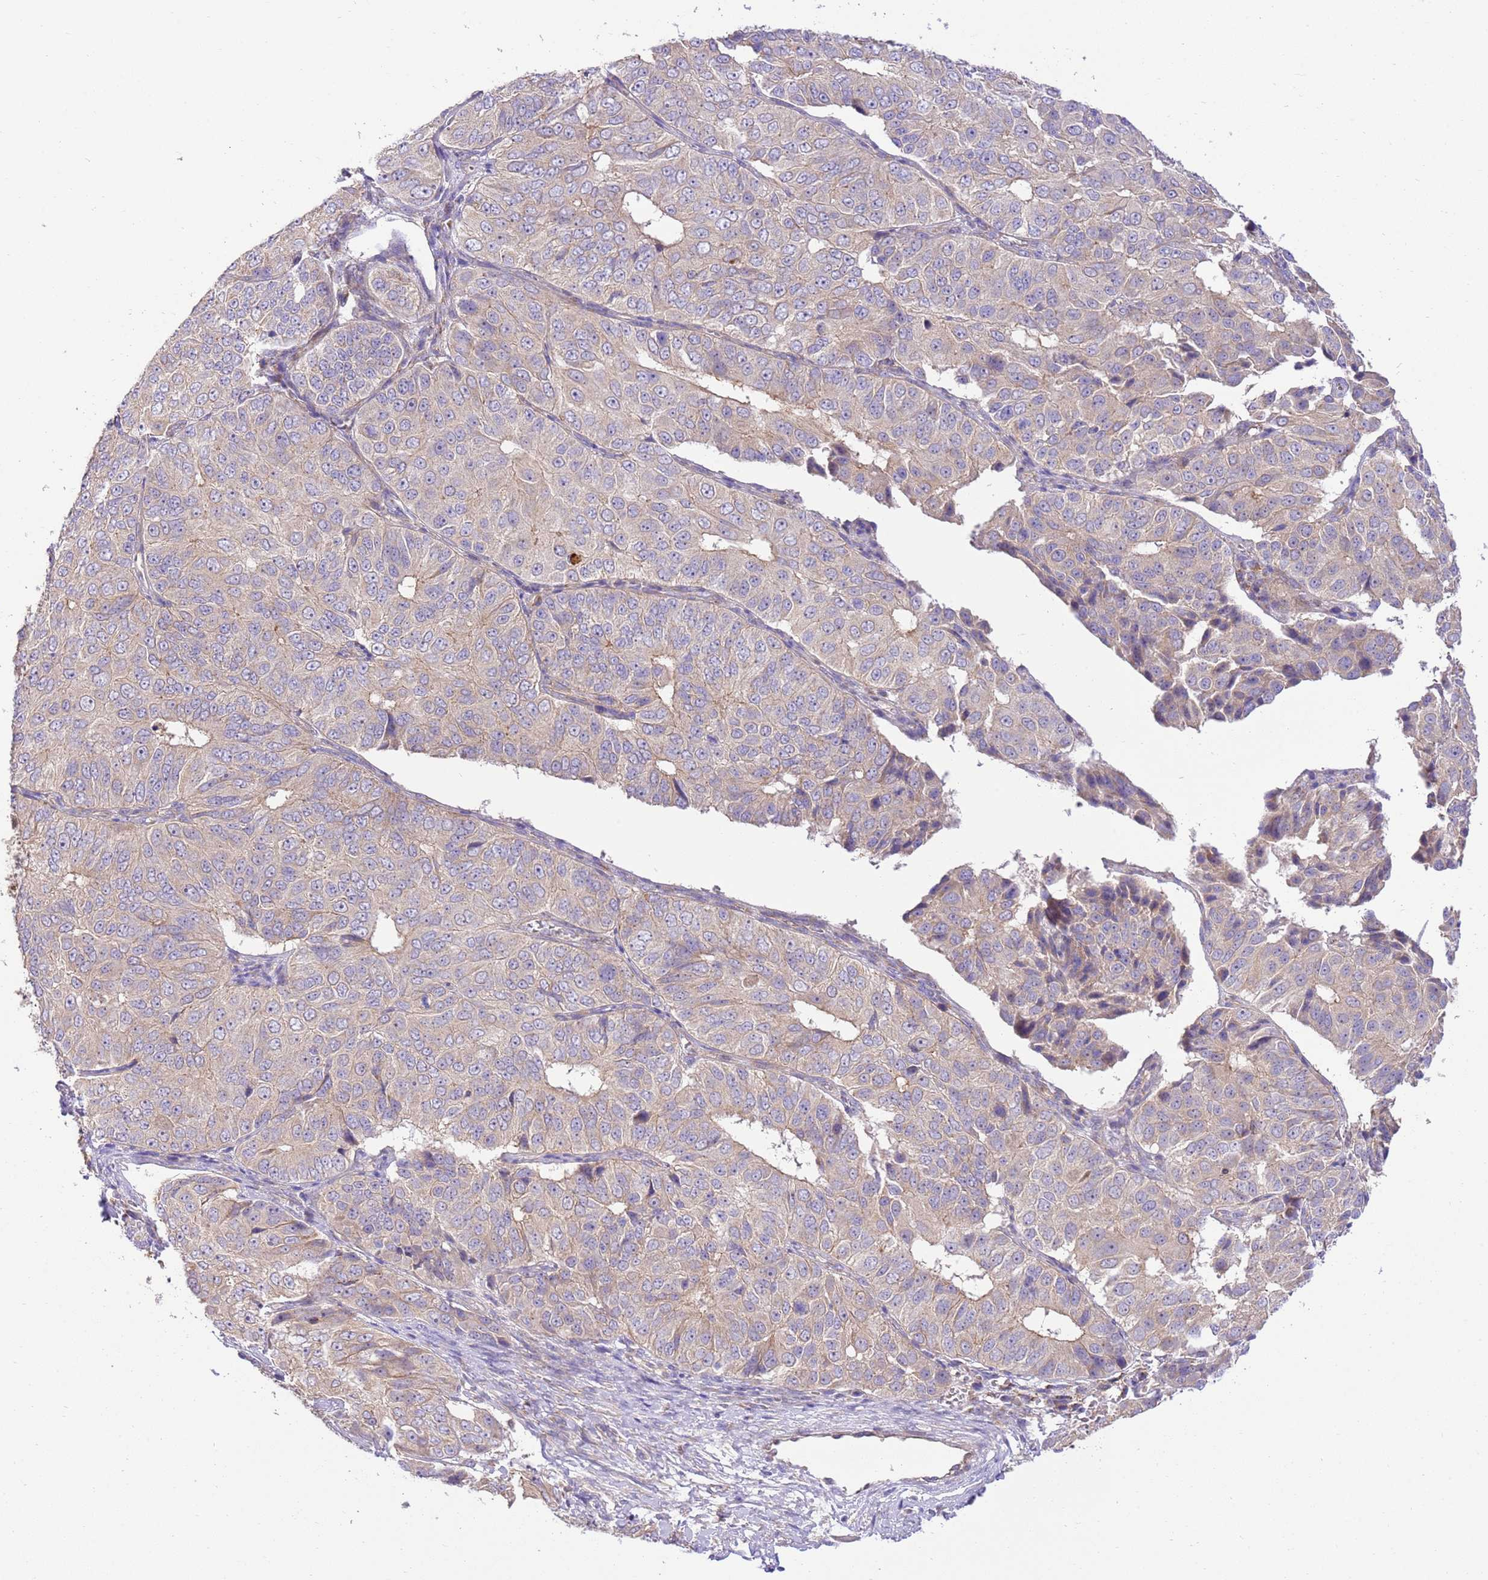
{"staining": {"intensity": "weak", "quantity": "<25%", "location": "cytoplasmic/membranous"}, "tissue": "ovarian cancer", "cell_type": "Tumor cells", "image_type": "cancer", "snomed": [{"axis": "morphology", "description": "Carcinoma, endometroid"}, {"axis": "topography", "description": "Ovary"}], "caption": "Immunohistochemistry (IHC) micrograph of human ovarian cancer stained for a protein (brown), which reveals no positivity in tumor cells.", "gene": "SPATA2L", "patient": {"sex": "female", "age": 51}}